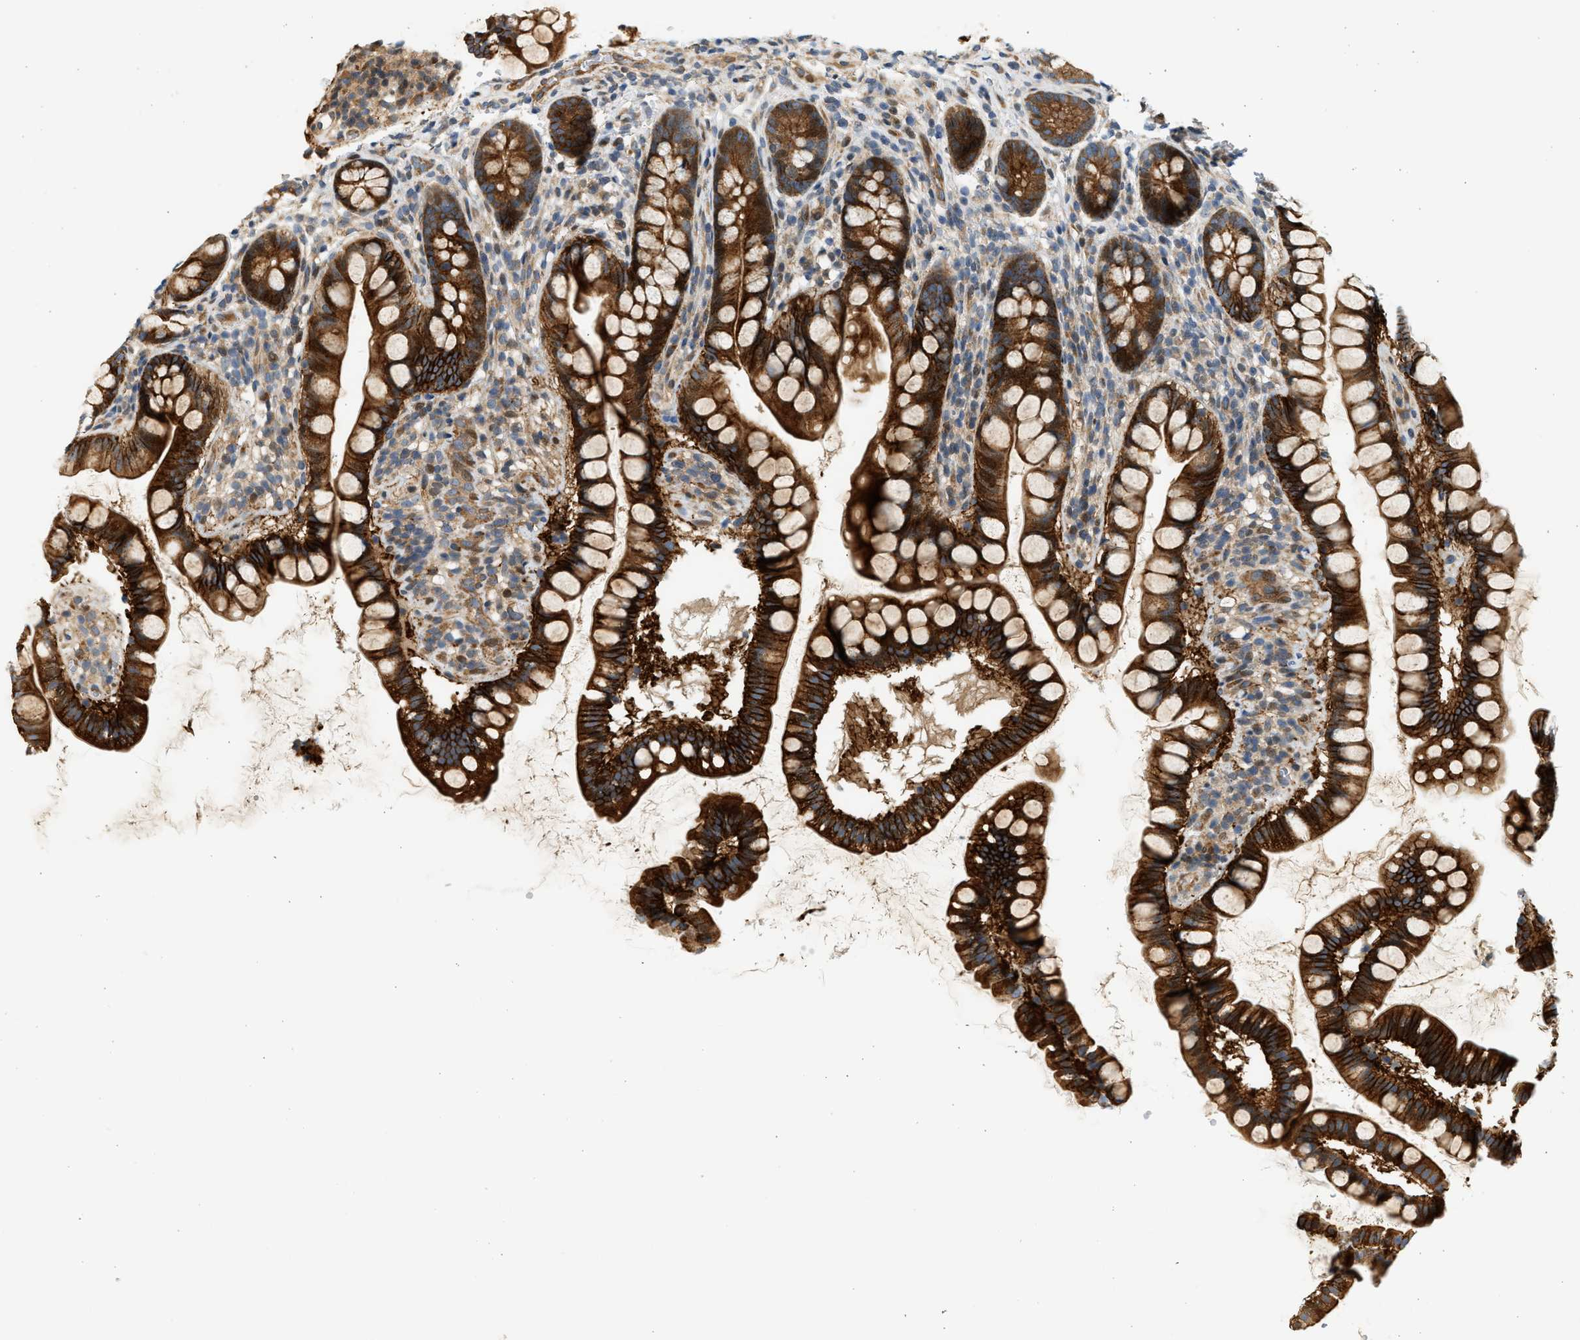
{"staining": {"intensity": "strong", "quantity": ">75%", "location": "cytoplasmic/membranous"}, "tissue": "small intestine", "cell_type": "Glandular cells", "image_type": "normal", "snomed": [{"axis": "morphology", "description": "Normal tissue, NOS"}, {"axis": "topography", "description": "Small intestine"}], "caption": "IHC histopathology image of normal small intestine: human small intestine stained using immunohistochemistry (IHC) reveals high levels of strong protein expression localized specifically in the cytoplasmic/membranous of glandular cells, appearing as a cytoplasmic/membranous brown color.", "gene": "NRSN2", "patient": {"sex": "female", "age": 84}}